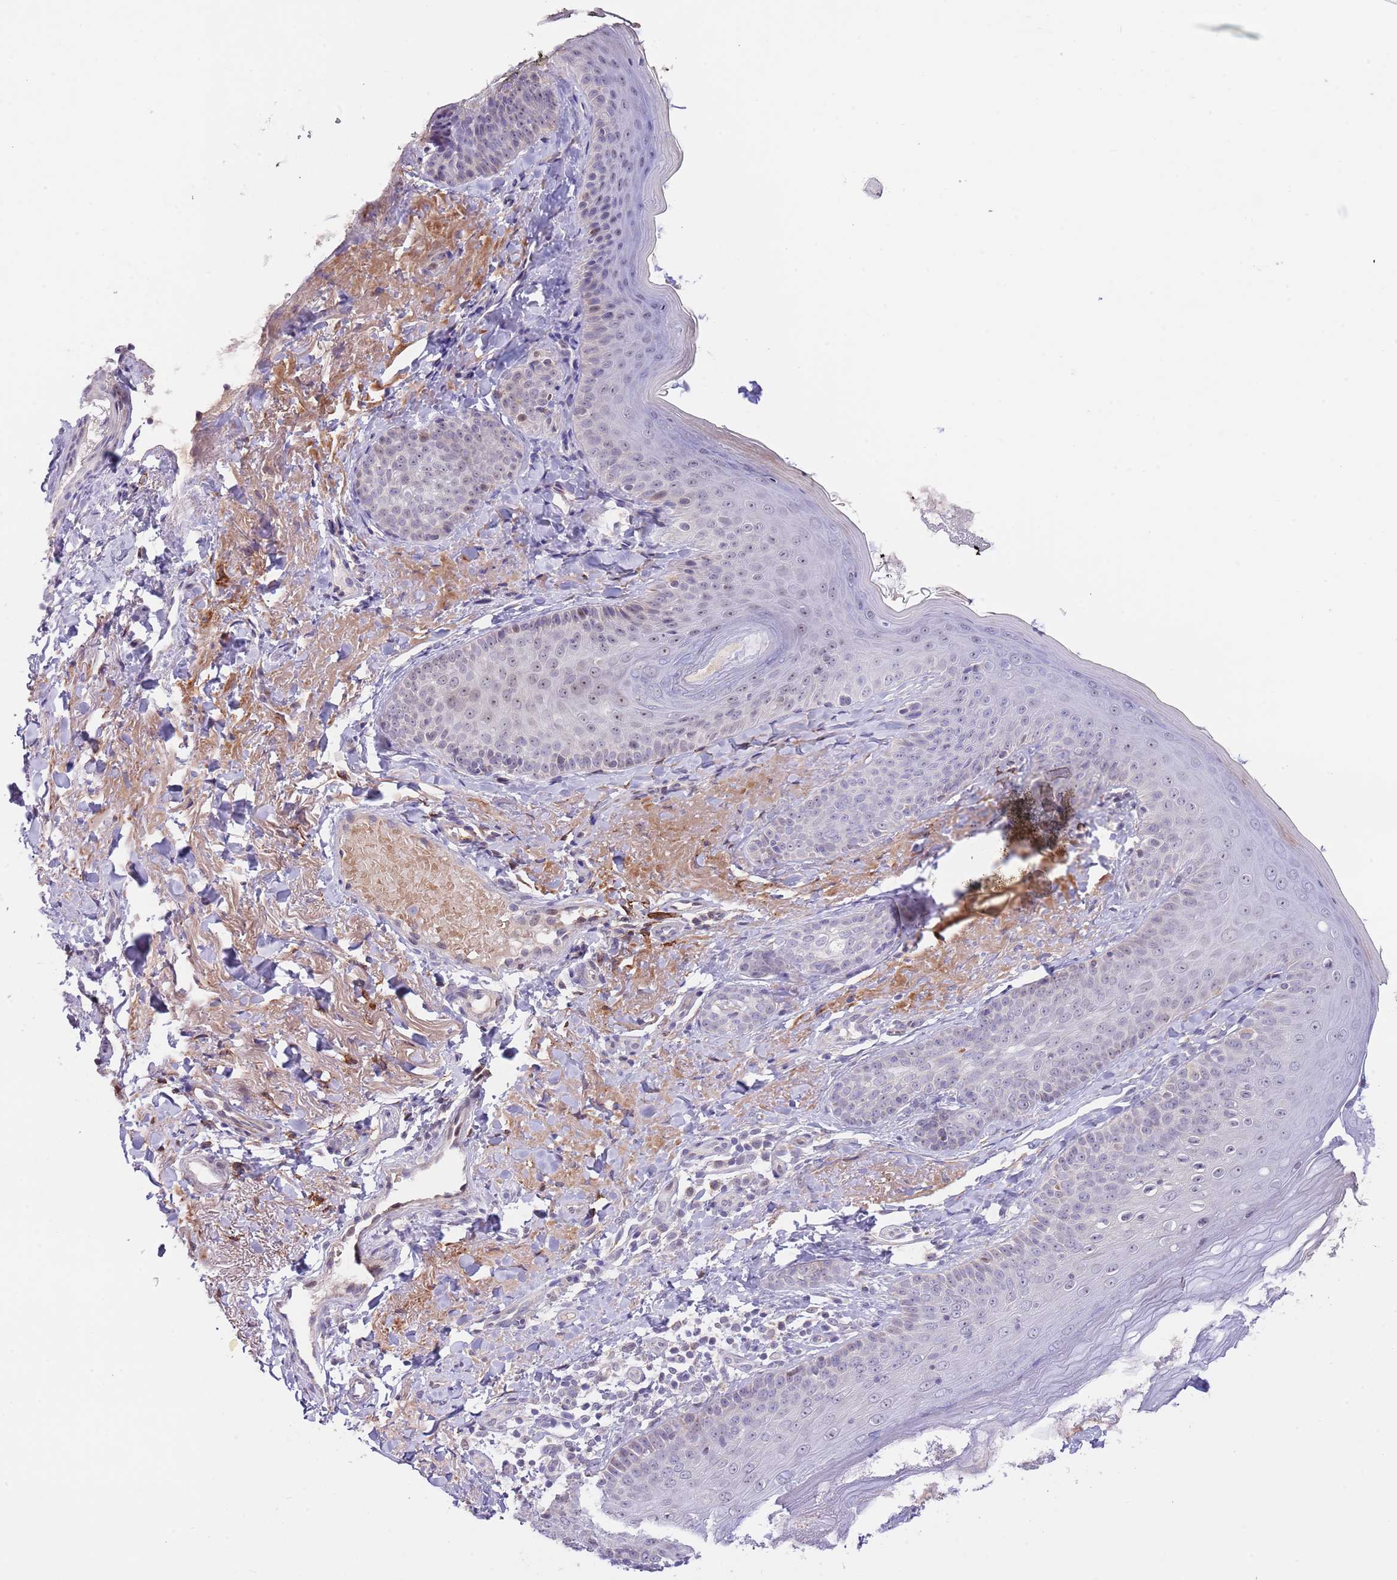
{"staining": {"intensity": "negative", "quantity": "none", "location": "none"}, "tissue": "skin", "cell_type": "Fibroblasts", "image_type": "normal", "snomed": [{"axis": "morphology", "description": "Normal tissue, NOS"}, {"axis": "topography", "description": "Skin"}], "caption": "Photomicrograph shows no protein expression in fibroblasts of normal skin. (DAB (3,3'-diaminobenzidine) IHC visualized using brightfield microscopy, high magnification).", "gene": "AP1S2", "patient": {"sex": "male", "age": 57}}